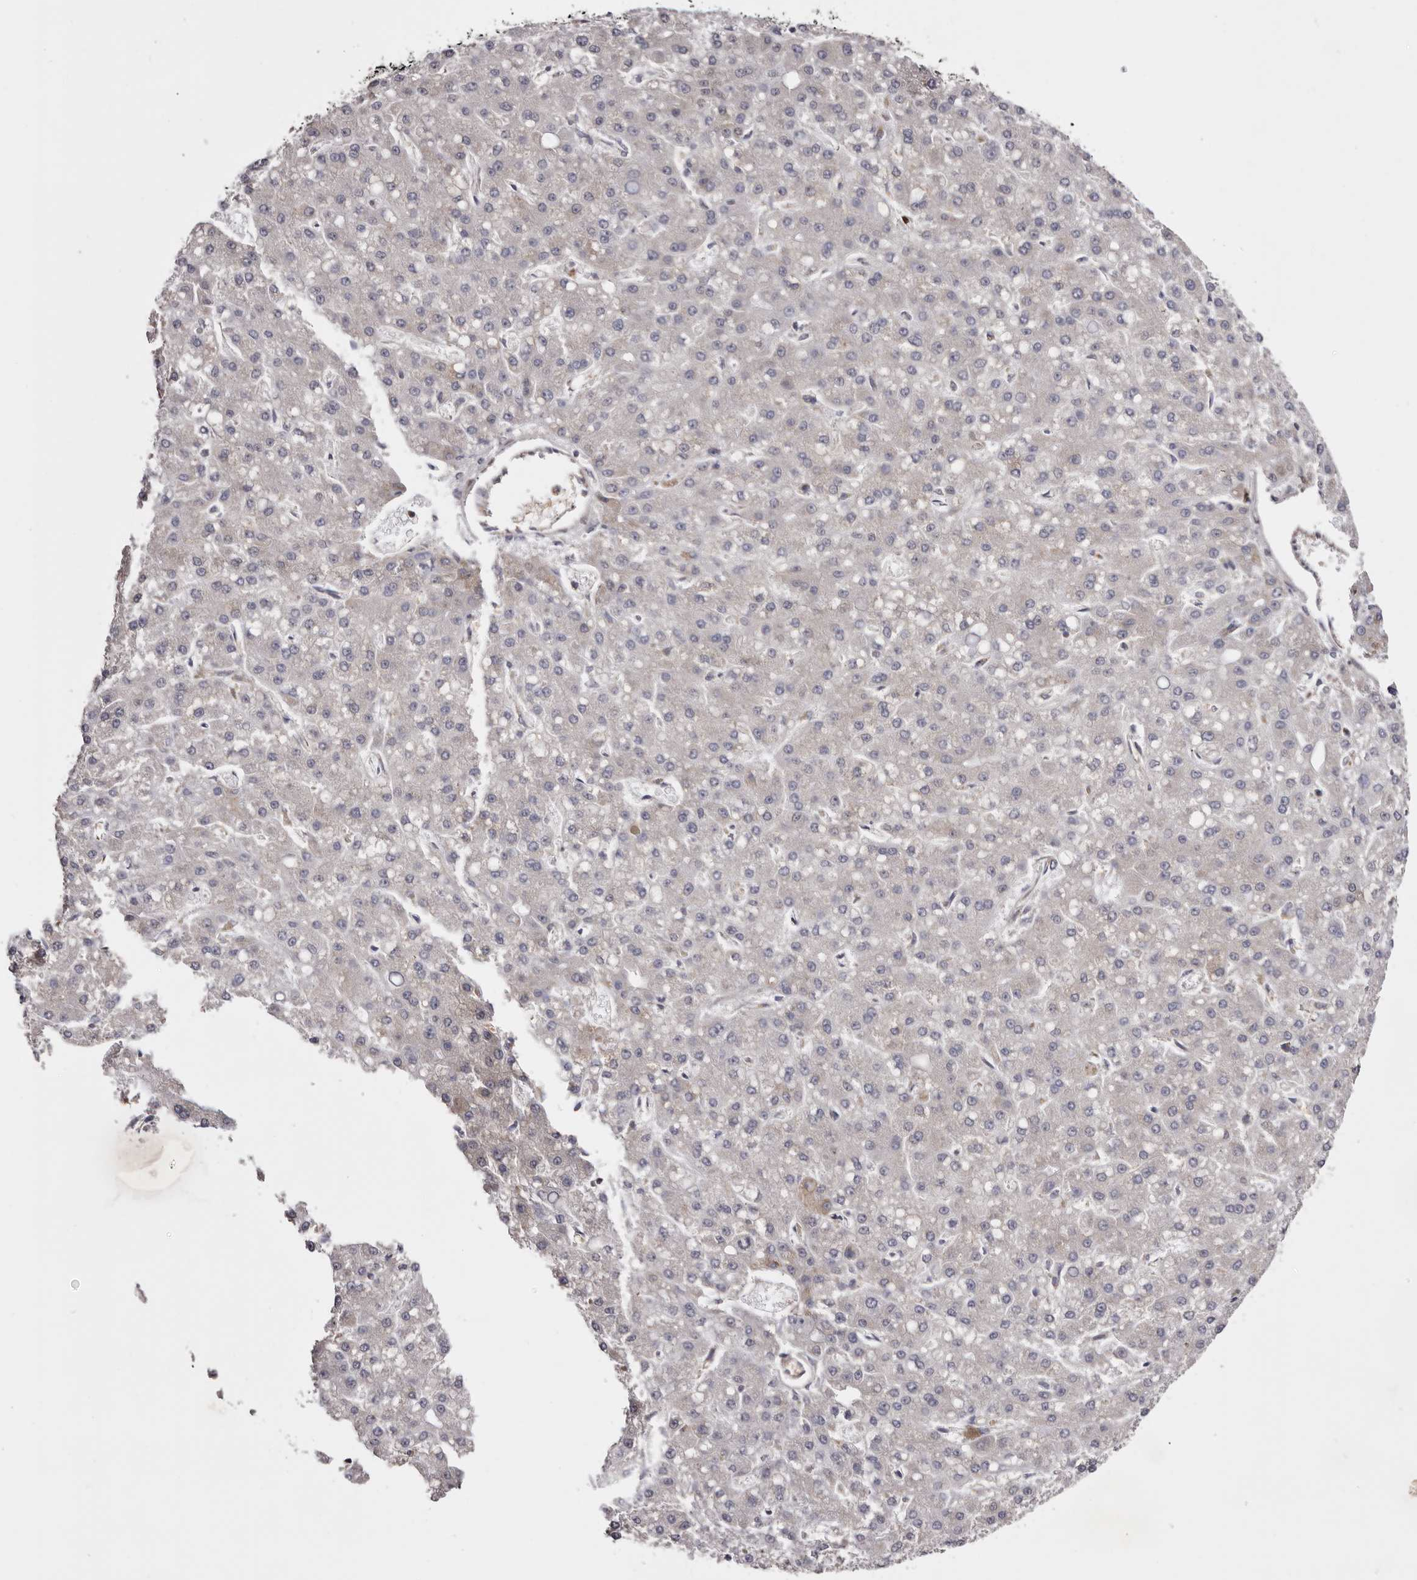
{"staining": {"intensity": "negative", "quantity": "none", "location": "none"}, "tissue": "liver cancer", "cell_type": "Tumor cells", "image_type": "cancer", "snomed": [{"axis": "morphology", "description": "Carcinoma, Hepatocellular, NOS"}, {"axis": "topography", "description": "Liver"}], "caption": "DAB (3,3'-diaminobenzidine) immunohistochemical staining of liver cancer exhibits no significant expression in tumor cells. (DAB (3,3'-diaminobenzidine) immunohistochemistry, high magnification).", "gene": "C4orf3", "patient": {"sex": "male", "age": 67}}